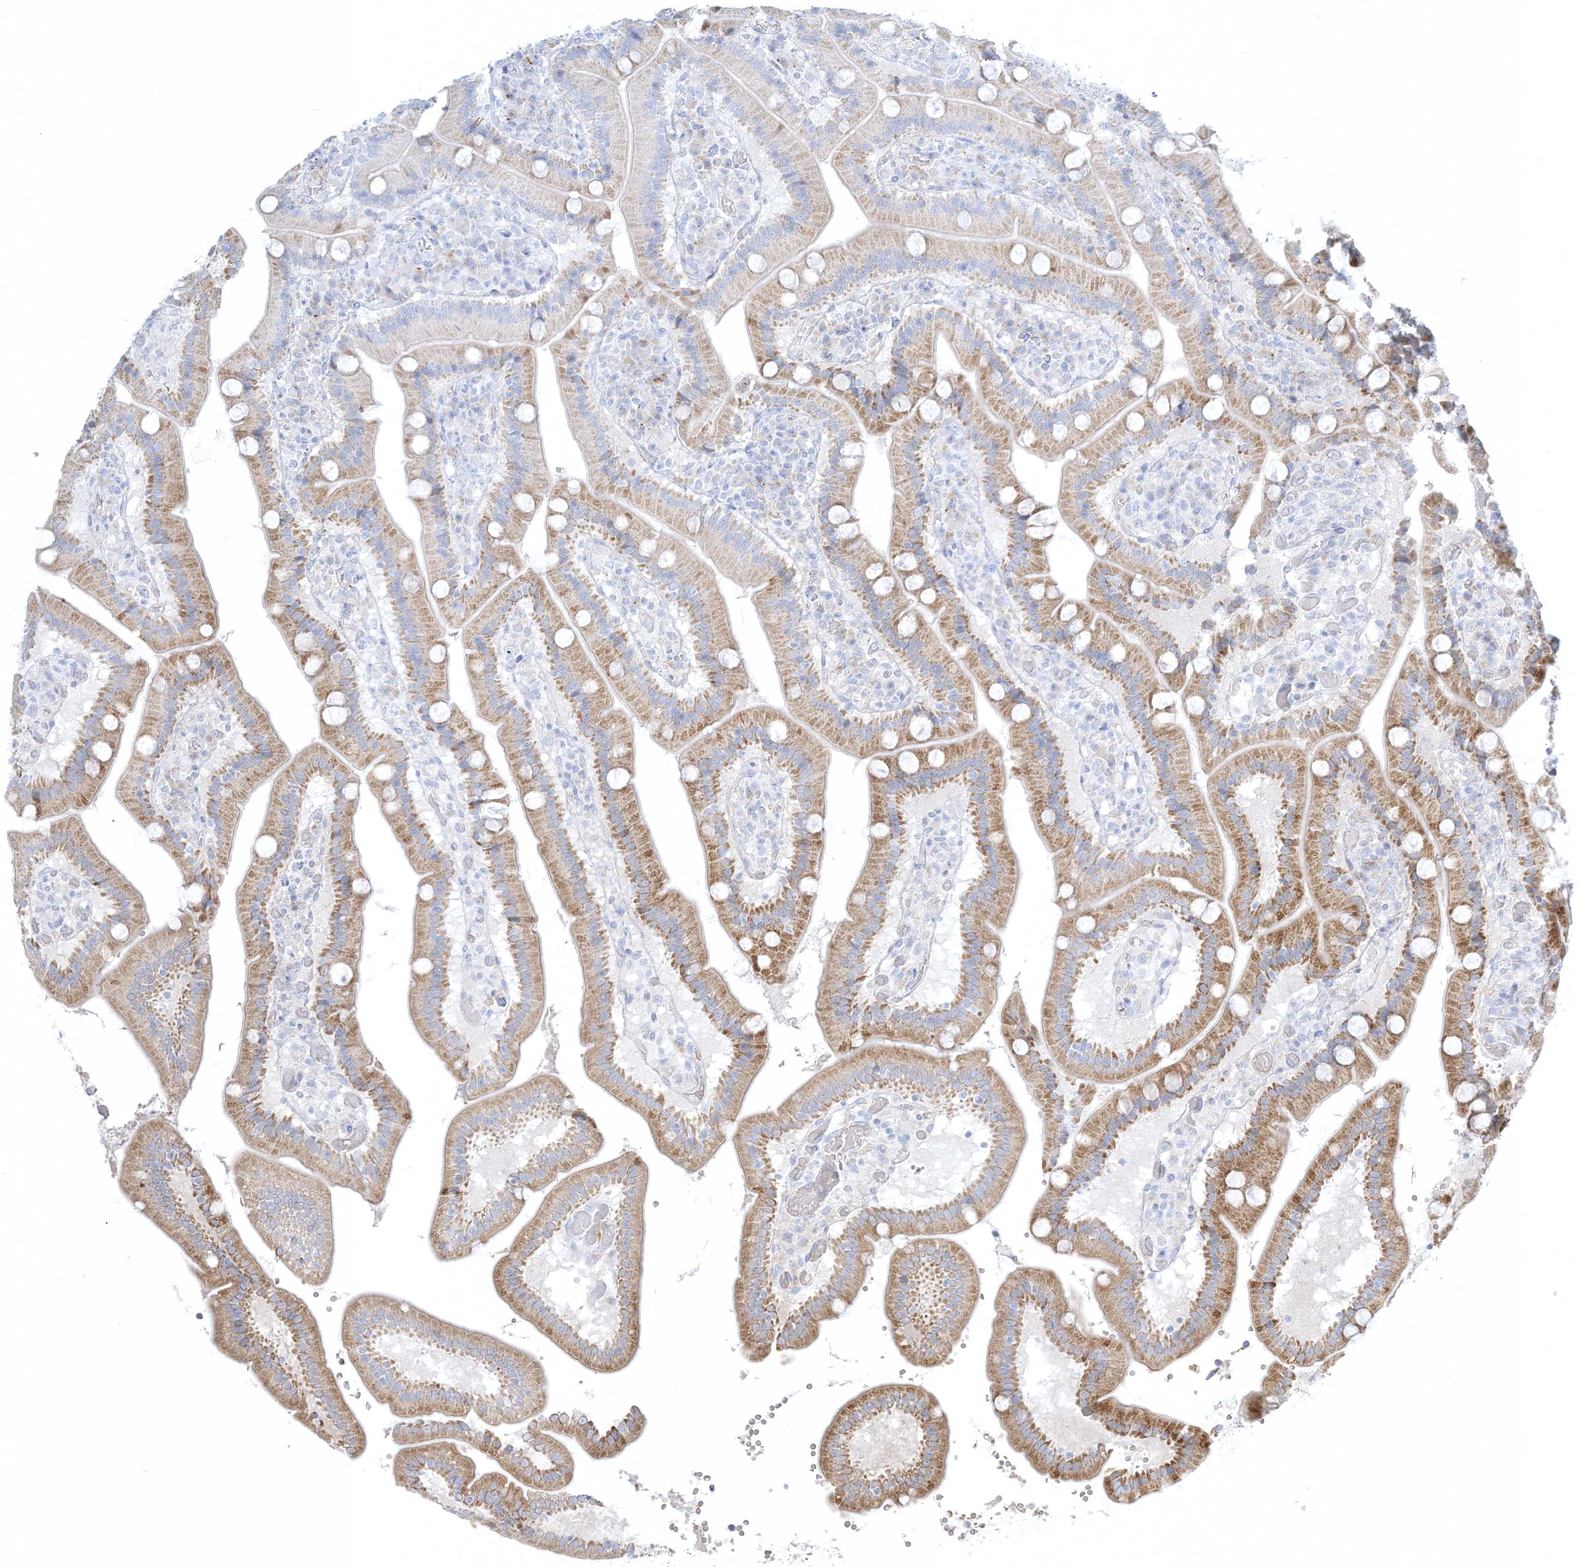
{"staining": {"intensity": "moderate", "quantity": "25%-75%", "location": "cytoplasmic/membranous"}, "tissue": "duodenum", "cell_type": "Glandular cells", "image_type": "normal", "snomed": [{"axis": "morphology", "description": "Normal tissue, NOS"}, {"axis": "topography", "description": "Duodenum"}], "caption": "Duodenum stained for a protein displays moderate cytoplasmic/membranous positivity in glandular cells. Nuclei are stained in blue.", "gene": "XIRP2", "patient": {"sex": "female", "age": 62}}